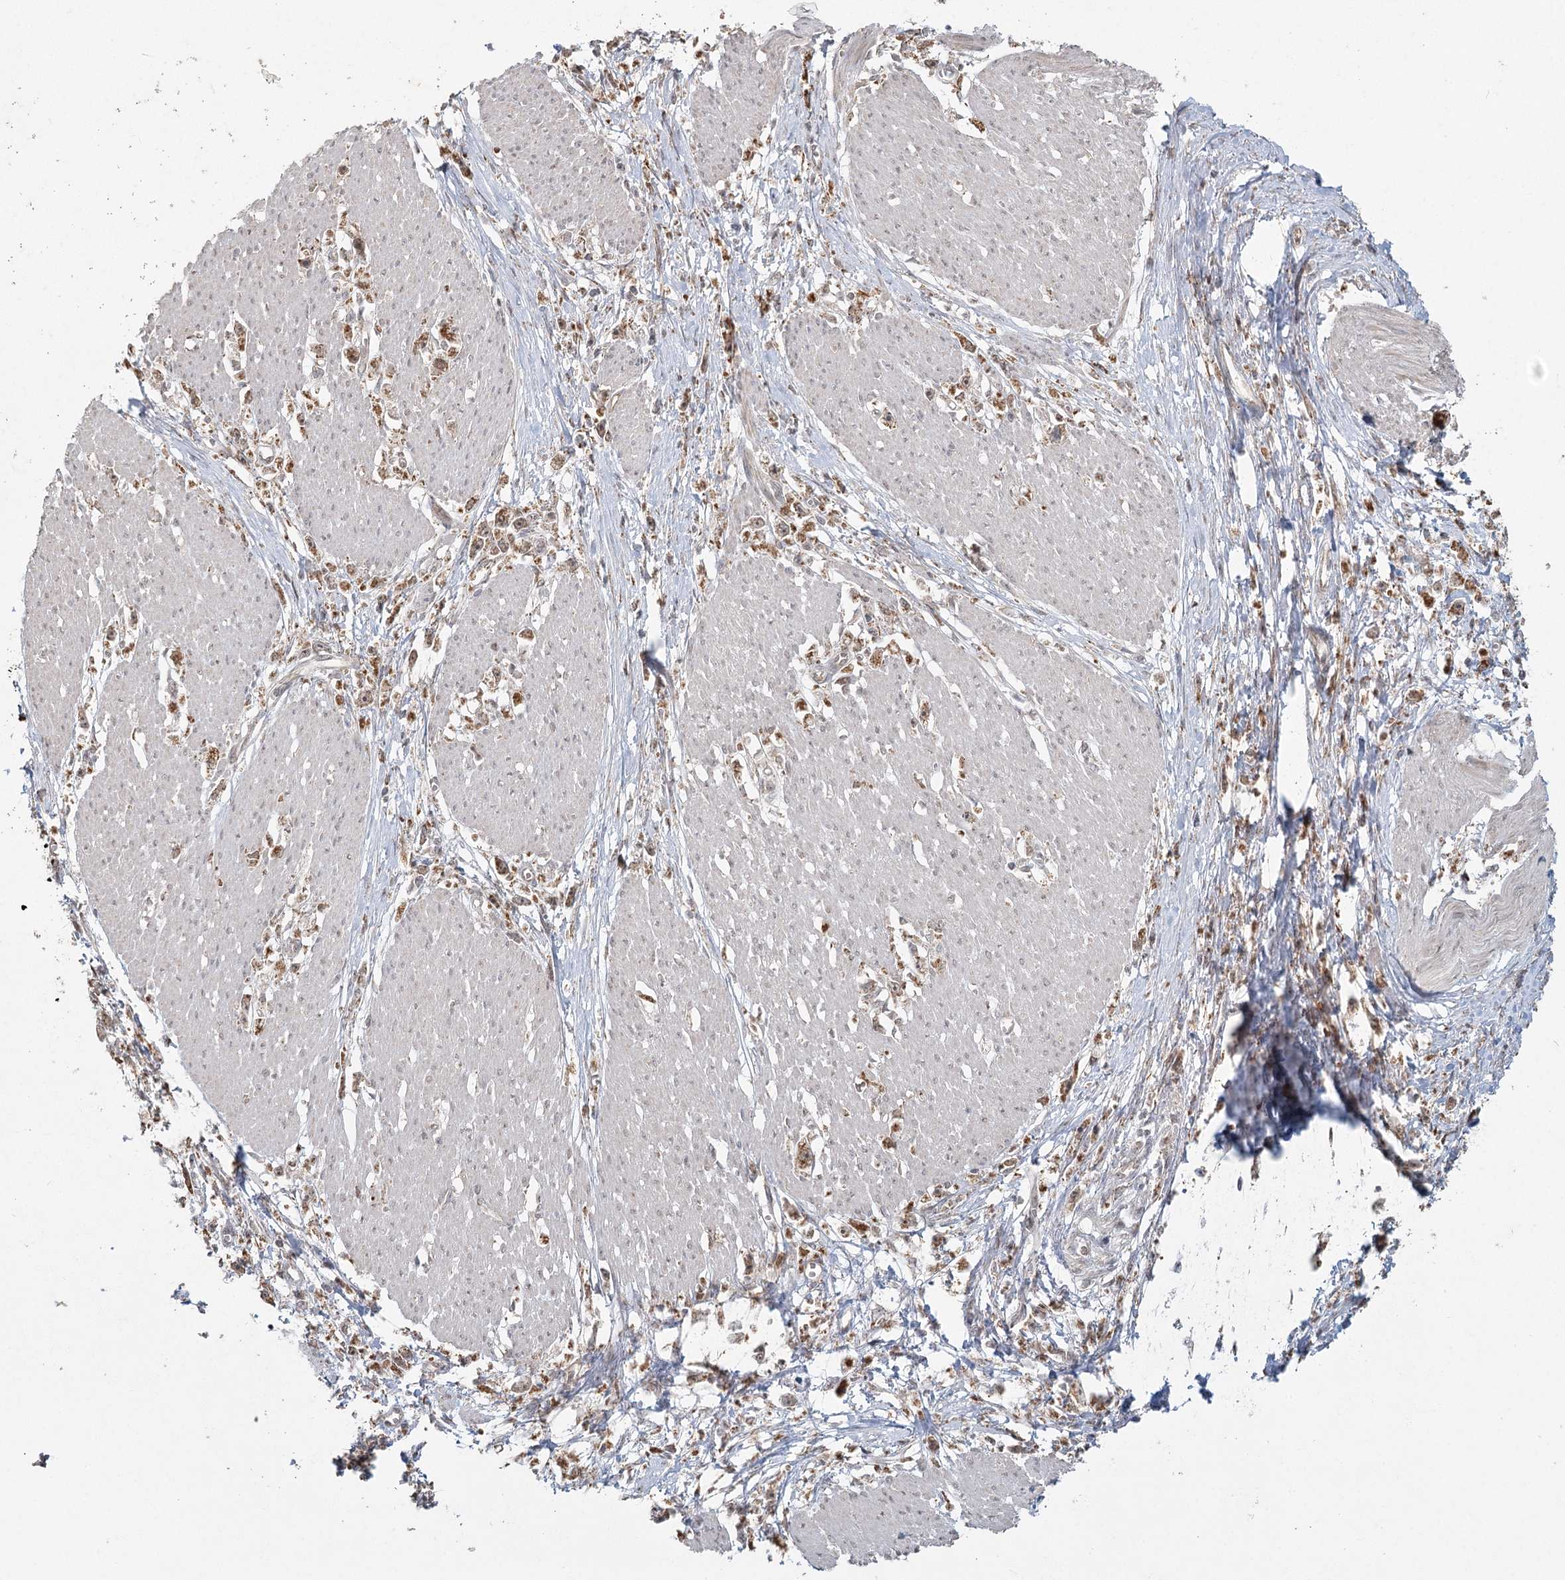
{"staining": {"intensity": "moderate", "quantity": ">75%", "location": "cytoplasmic/membranous"}, "tissue": "stomach cancer", "cell_type": "Tumor cells", "image_type": "cancer", "snomed": [{"axis": "morphology", "description": "Adenocarcinoma, NOS"}, {"axis": "topography", "description": "Stomach"}], "caption": "This micrograph shows adenocarcinoma (stomach) stained with IHC to label a protein in brown. The cytoplasmic/membranous of tumor cells show moderate positivity for the protein. Nuclei are counter-stained blue.", "gene": "LACTB", "patient": {"sex": "female", "age": 59}}